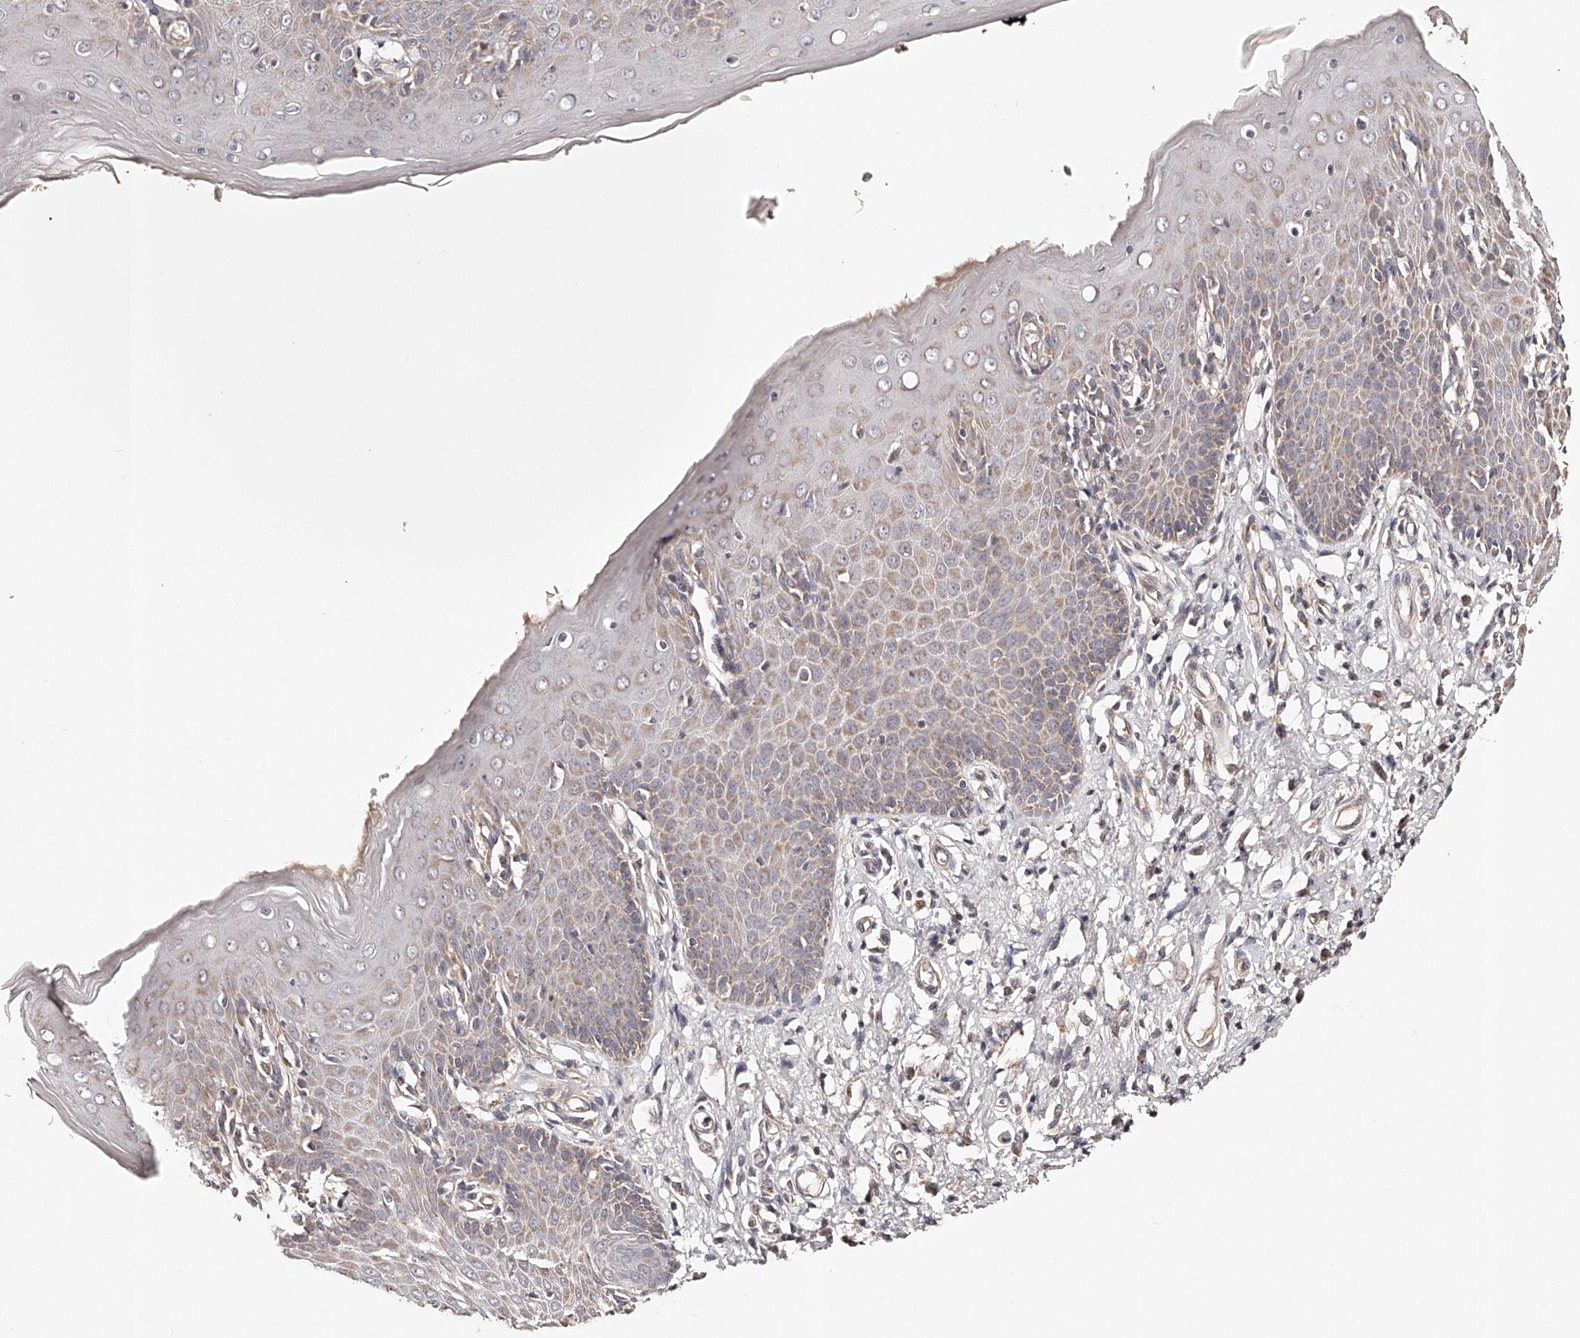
{"staining": {"intensity": "weak", "quantity": "<25%", "location": "cytoplasmic/membranous"}, "tissue": "skin", "cell_type": "Epidermal cells", "image_type": "normal", "snomed": [{"axis": "morphology", "description": "Normal tissue, NOS"}, {"axis": "topography", "description": "Vulva"}], "caption": "Human skin stained for a protein using immunohistochemistry exhibits no positivity in epidermal cells.", "gene": "USP21", "patient": {"sex": "female", "age": 66}}